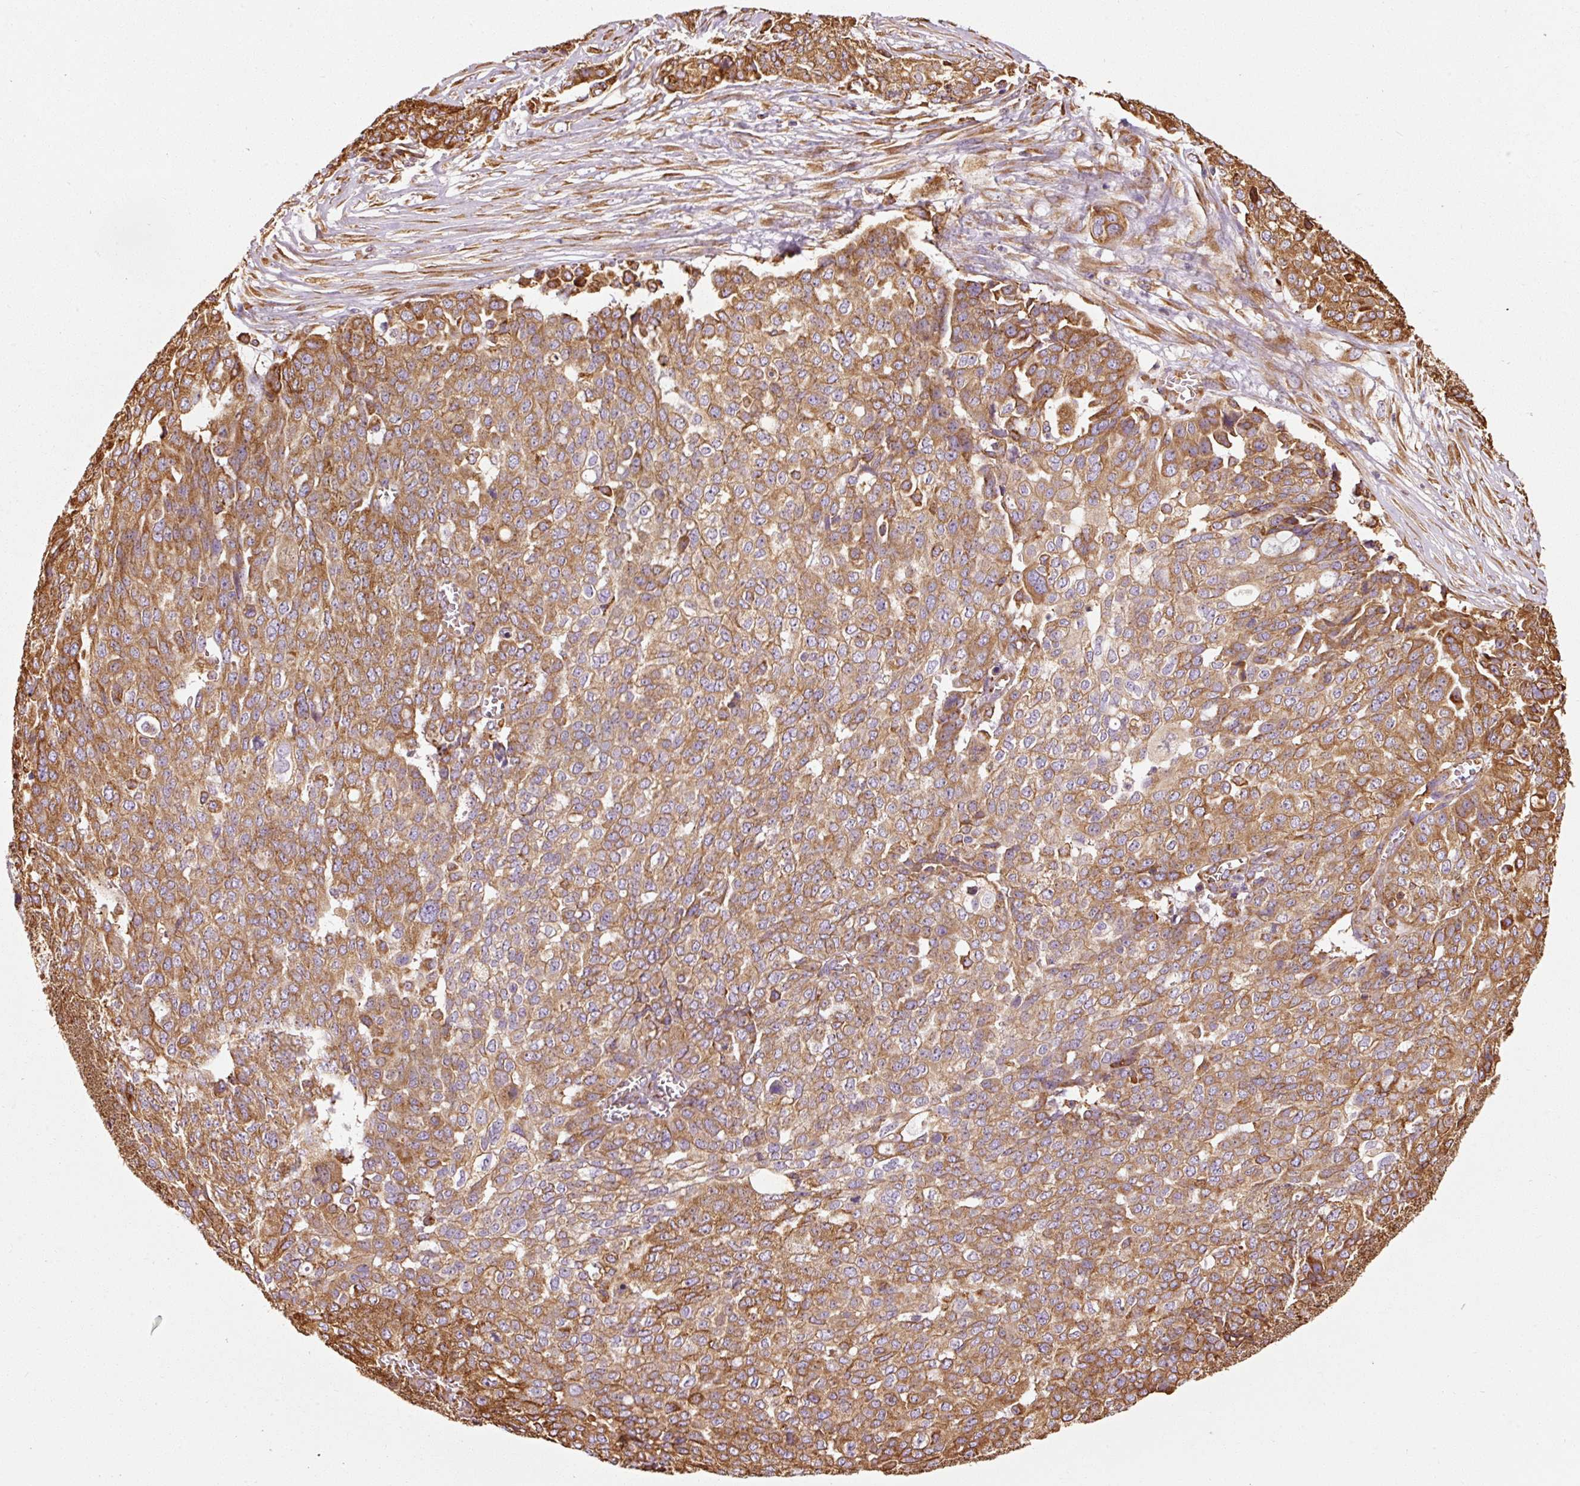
{"staining": {"intensity": "moderate", "quantity": ">75%", "location": "cytoplasmic/membranous"}, "tissue": "ovarian cancer", "cell_type": "Tumor cells", "image_type": "cancer", "snomed": [{"axis": "morphology", "description": "Cystadenocarcinoma, serous, NOS"}, {"axis": "topography", "description": "Soft tissue"}, {"axis": "topography", "description": "Ovary"}], "caption": "There is medium levels of moderate cytoplasmic/membranous expression in tumor cells of ovarian cancer, as demonstrated by immunohistochemical staining (brown color).", "gene": "KLC1", "patient": {"sex": "female", "age": 57}}